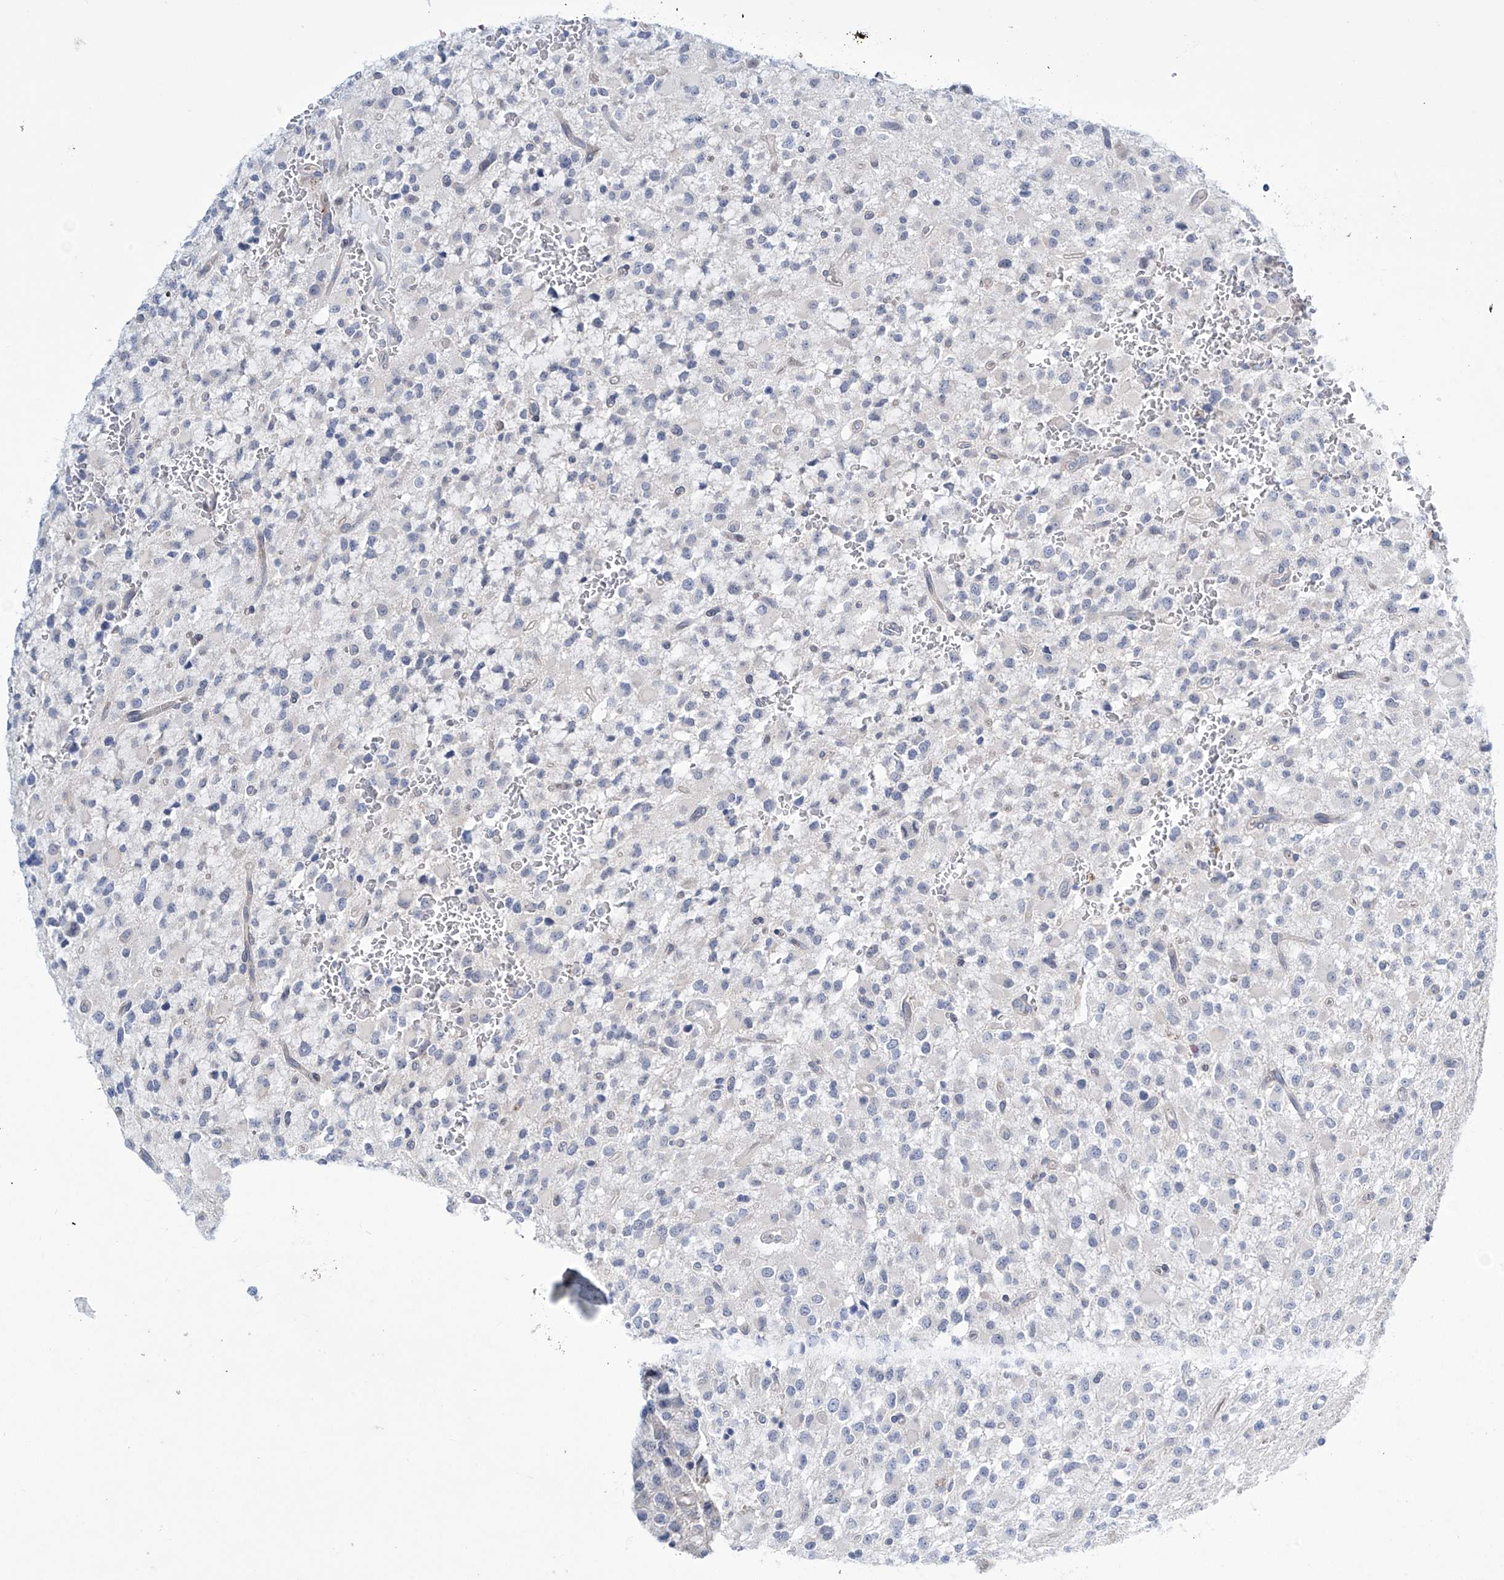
{"staining": {"intensity": "negative", "quantity": "none", "location": "none"}, "tissue": "glioma", "cell_type": "Tumor cells", "image_type": "cancer", "snomed": [{"axis": "morphology", "description": "Glioma, malignant, High grade"}, {"axis": "topography", "description": "Brain"}], "caption": "An IHC image of malignant glioma (high-grade) is shown. There is no staining in tumor cells of malignant glioma (high-grade). Brightfield microscopy of IHC stained with DAB (3,3'-diaminobenzidine) (brown) and hematoxylin (blue), captured at high magnification.", "gene": "TRIM60", "patient": {"sex": "male", "age": 34}}